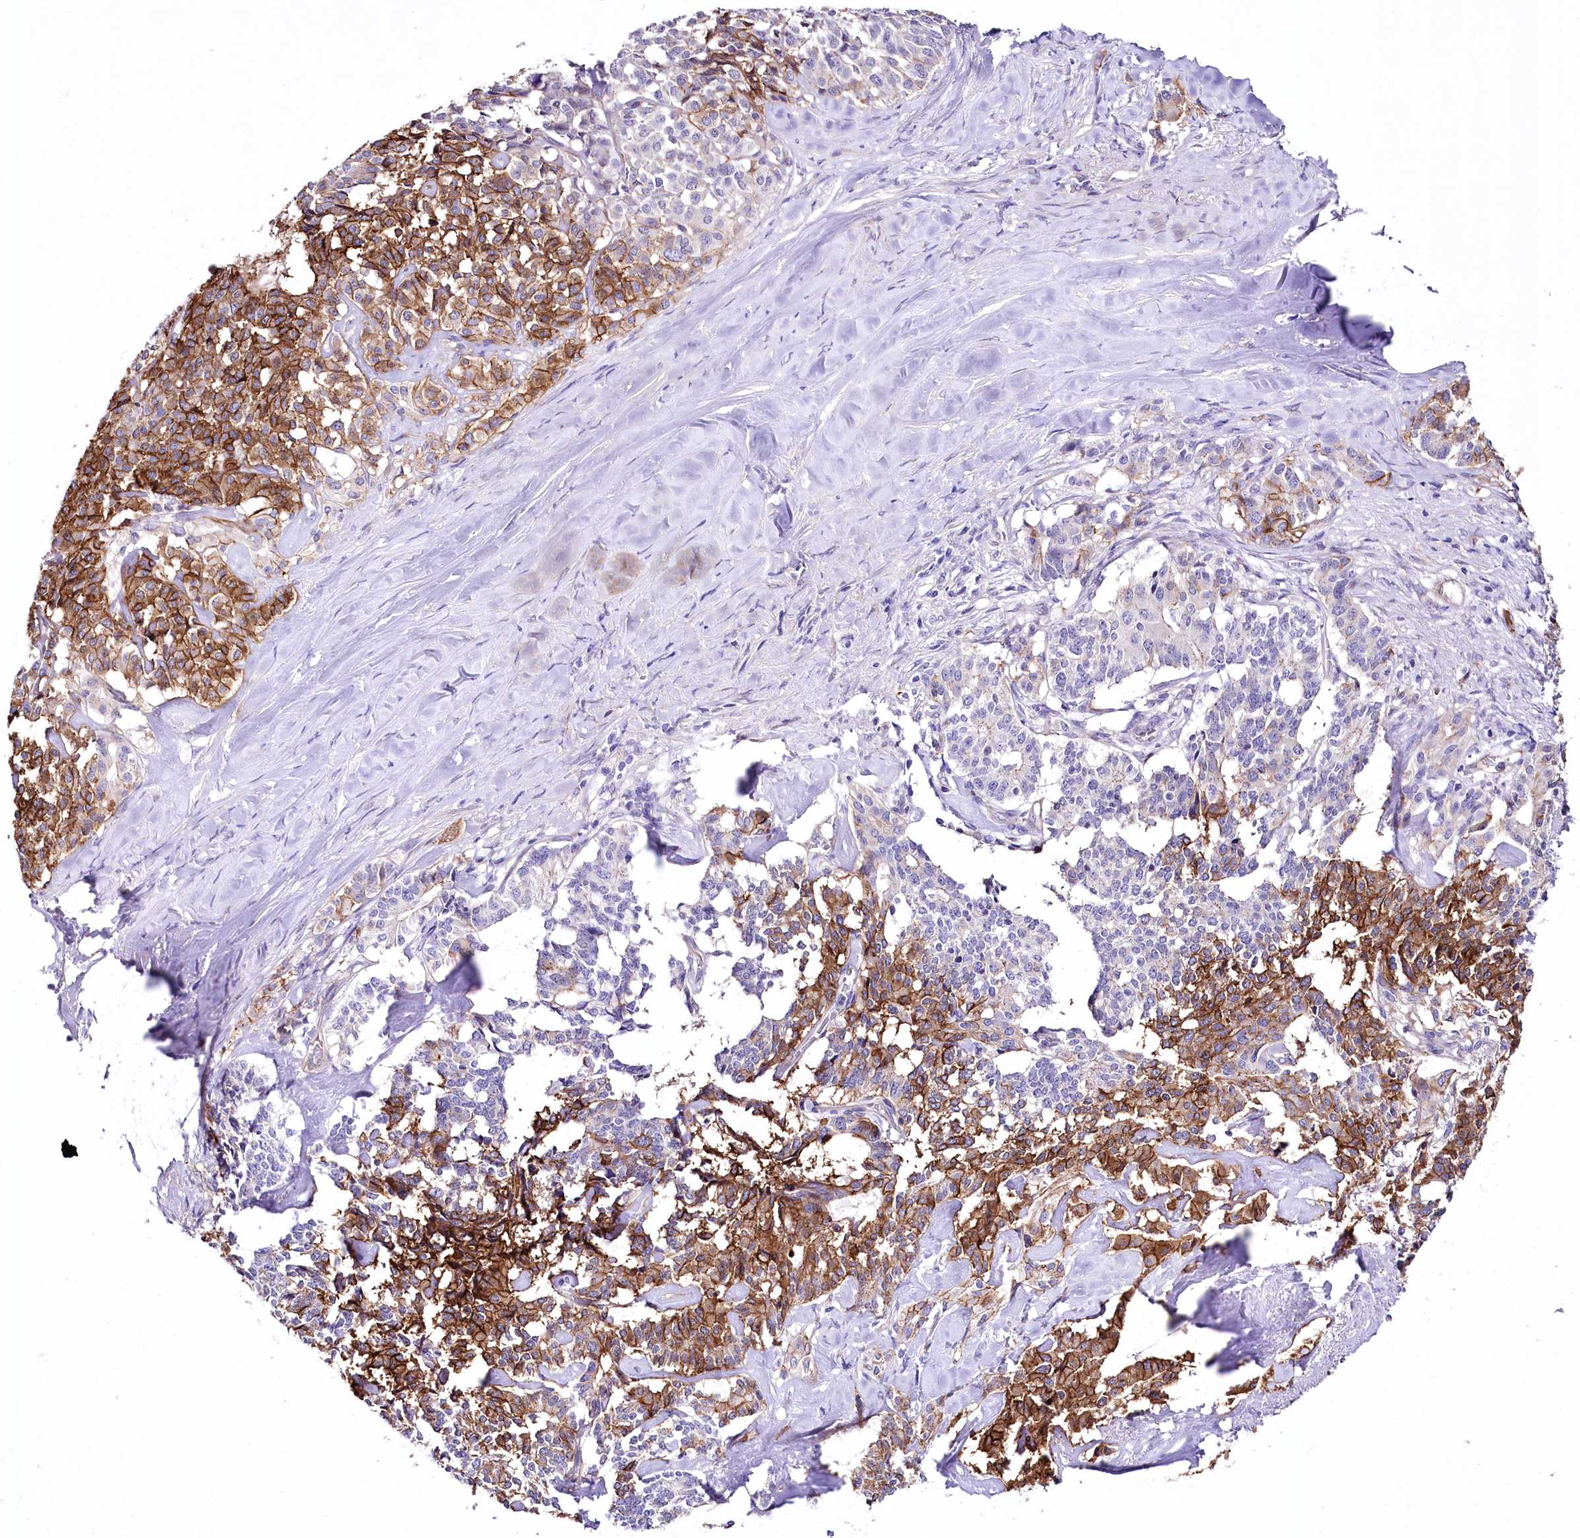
{"staining": {"intensity": "strong", "quantity": "25%-75%", "location": "cytoplasmic/membranous"}, "tissue": "pancreatic cancer", "cell_type": "Tumor cells", "image_type": "cancer", "snomed": [{"axis": "morphology", "description": "Adenocarcinoma, NOS"}, {"axis": "topography", "description": "Pancreas"}], "caption": "High-magnification brightfield microscopy of adenocarcinoma (pancreatic) stained with DAB (brown) and counterstained with hematoxylin (blue). tumor cells exhibit strong cytoplasmic/membranous staining is appreciated in about25%-75% of cells.", "gene": "CEP164", "patient": {"sex": "female", "age": 74}}